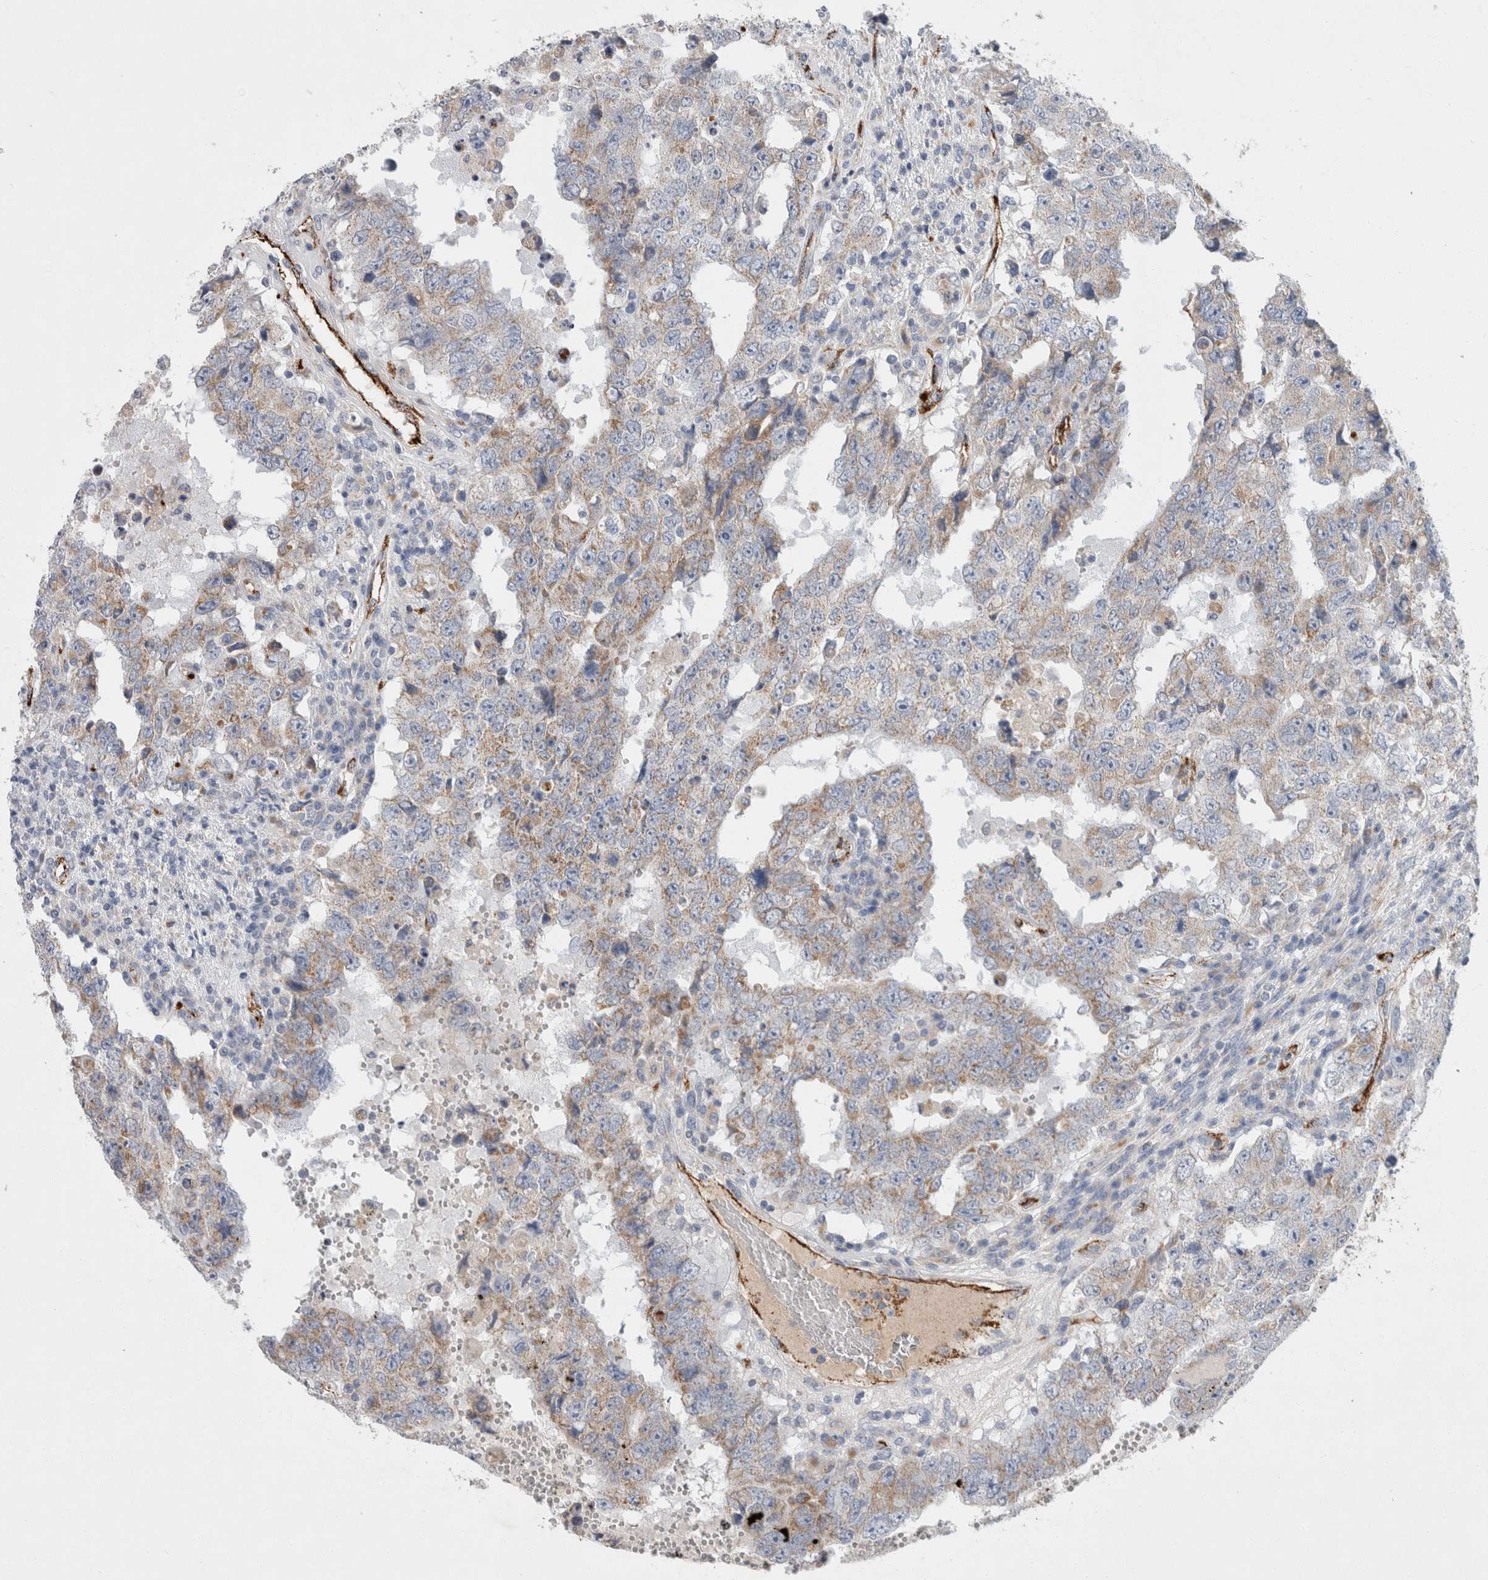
{"staining": {"intensity": "weak", "quantity": ">75%", "location": "cytoplasmic/membranous"}, "tissue": "testis cancer", "cell_type": "Tumor cells", "image_type": "cancer", "snomed": [{"axis": "morphology", "description": "Carcinoma, Embryonal, NOS"}, {"axis": "topography", "description": "Testis"}], "caption": "Protein expression analysis of embryonal carcinoma (testis) exhibits weak cytoplasmic/membranous expression in approximately >75% of tumor cells.", "gene": "IARS2", "patient": {"sex": "male", "age": 26}}